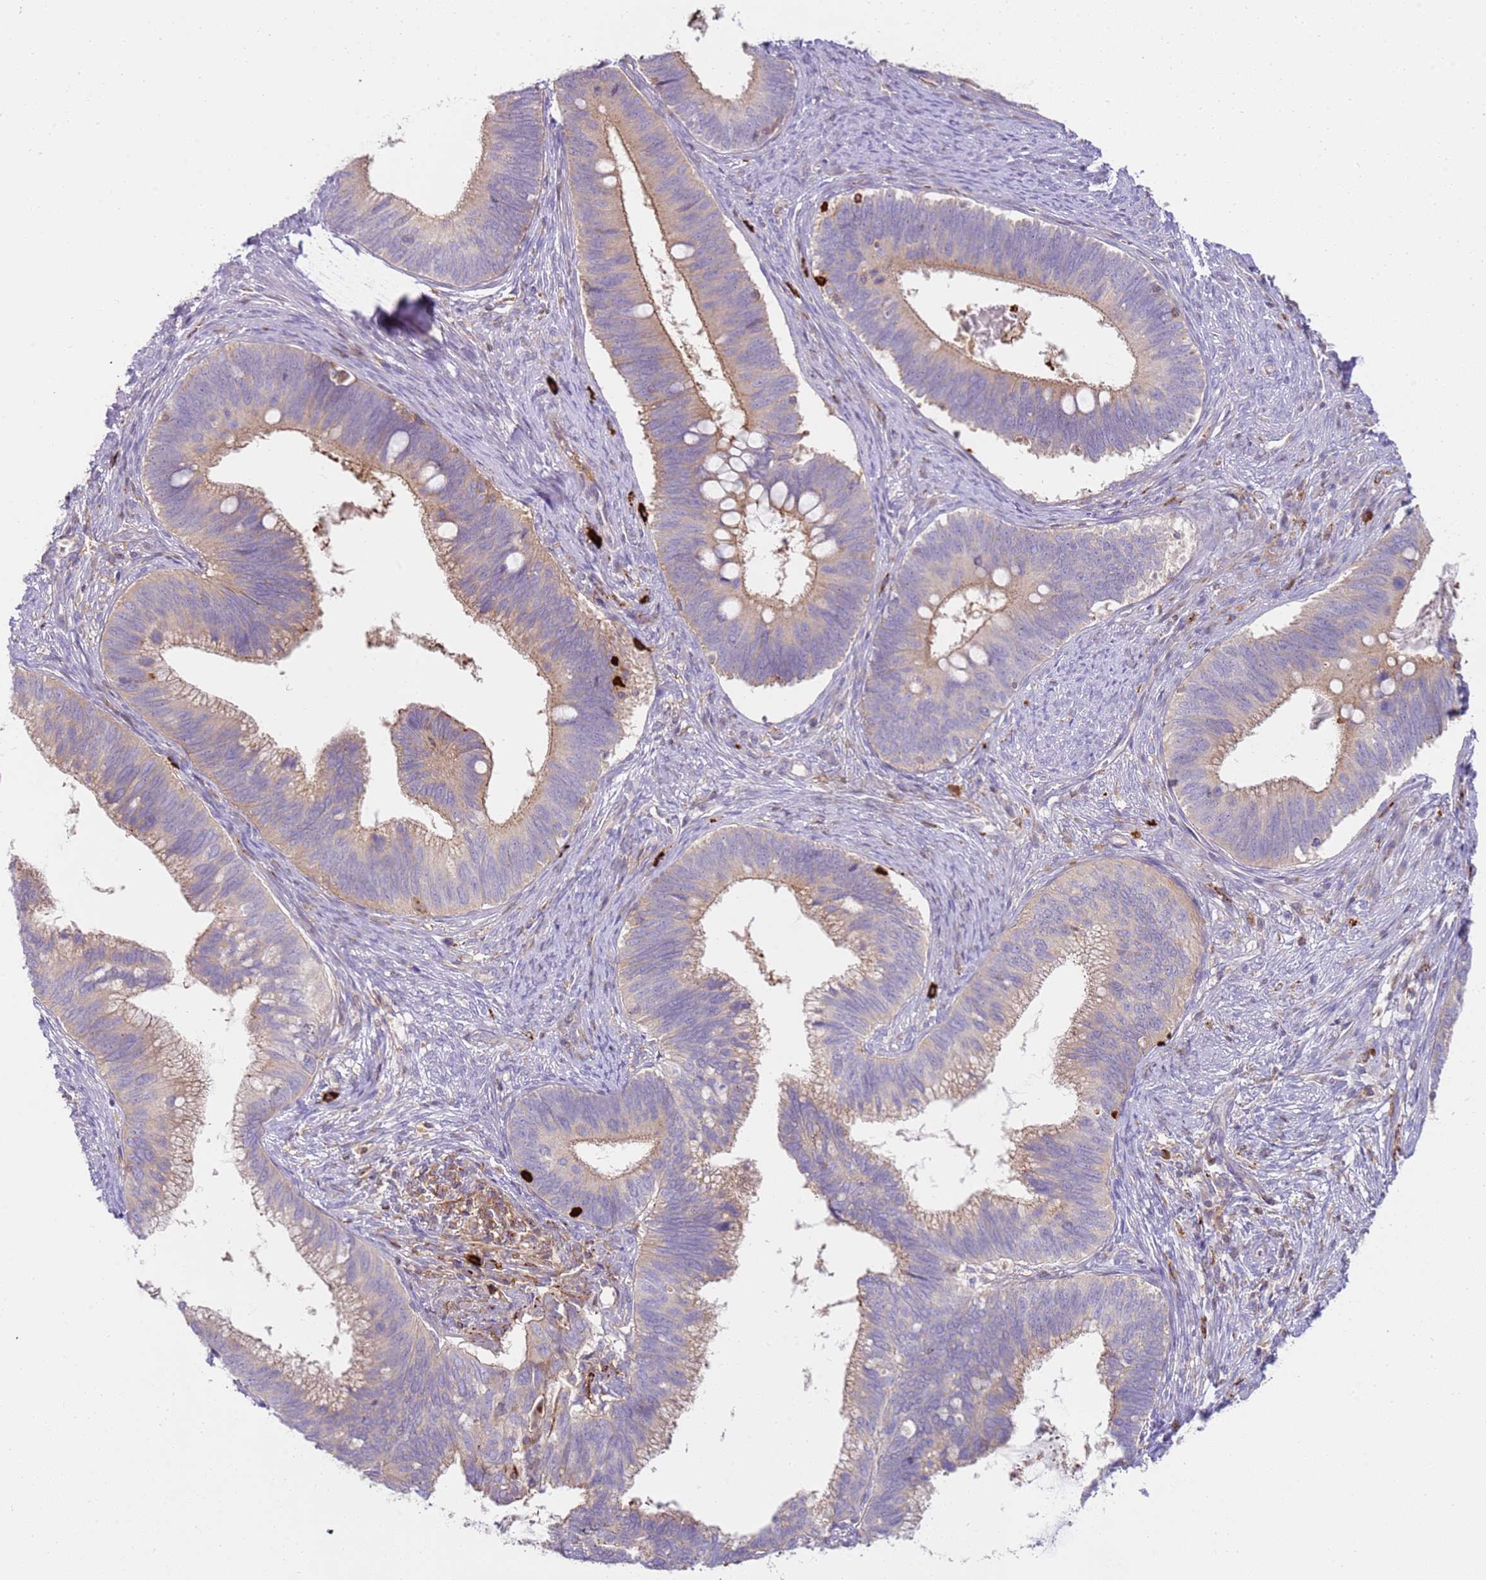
{"staining": {"intensity": "moderate", "quantity": "<25%", "location": "cytoplasmic/membranous"}, "tissue": "cervical cancer", "cell_type": "Tumor cells", "image_type": "cancer", "snomed": [{"axis": "morphology", "description": "Adenocarcinoma, NOS"}, {"axis": "topography", "description": "Cervix"}], "caption": "Protein analysis of cervical adenocarcinoma tissue displays moderate cytoplasmic/membranous positivity in about <25% of tumor cells.", "gene": "FPR1", "patient": {"sex": "female", "age": 42}}